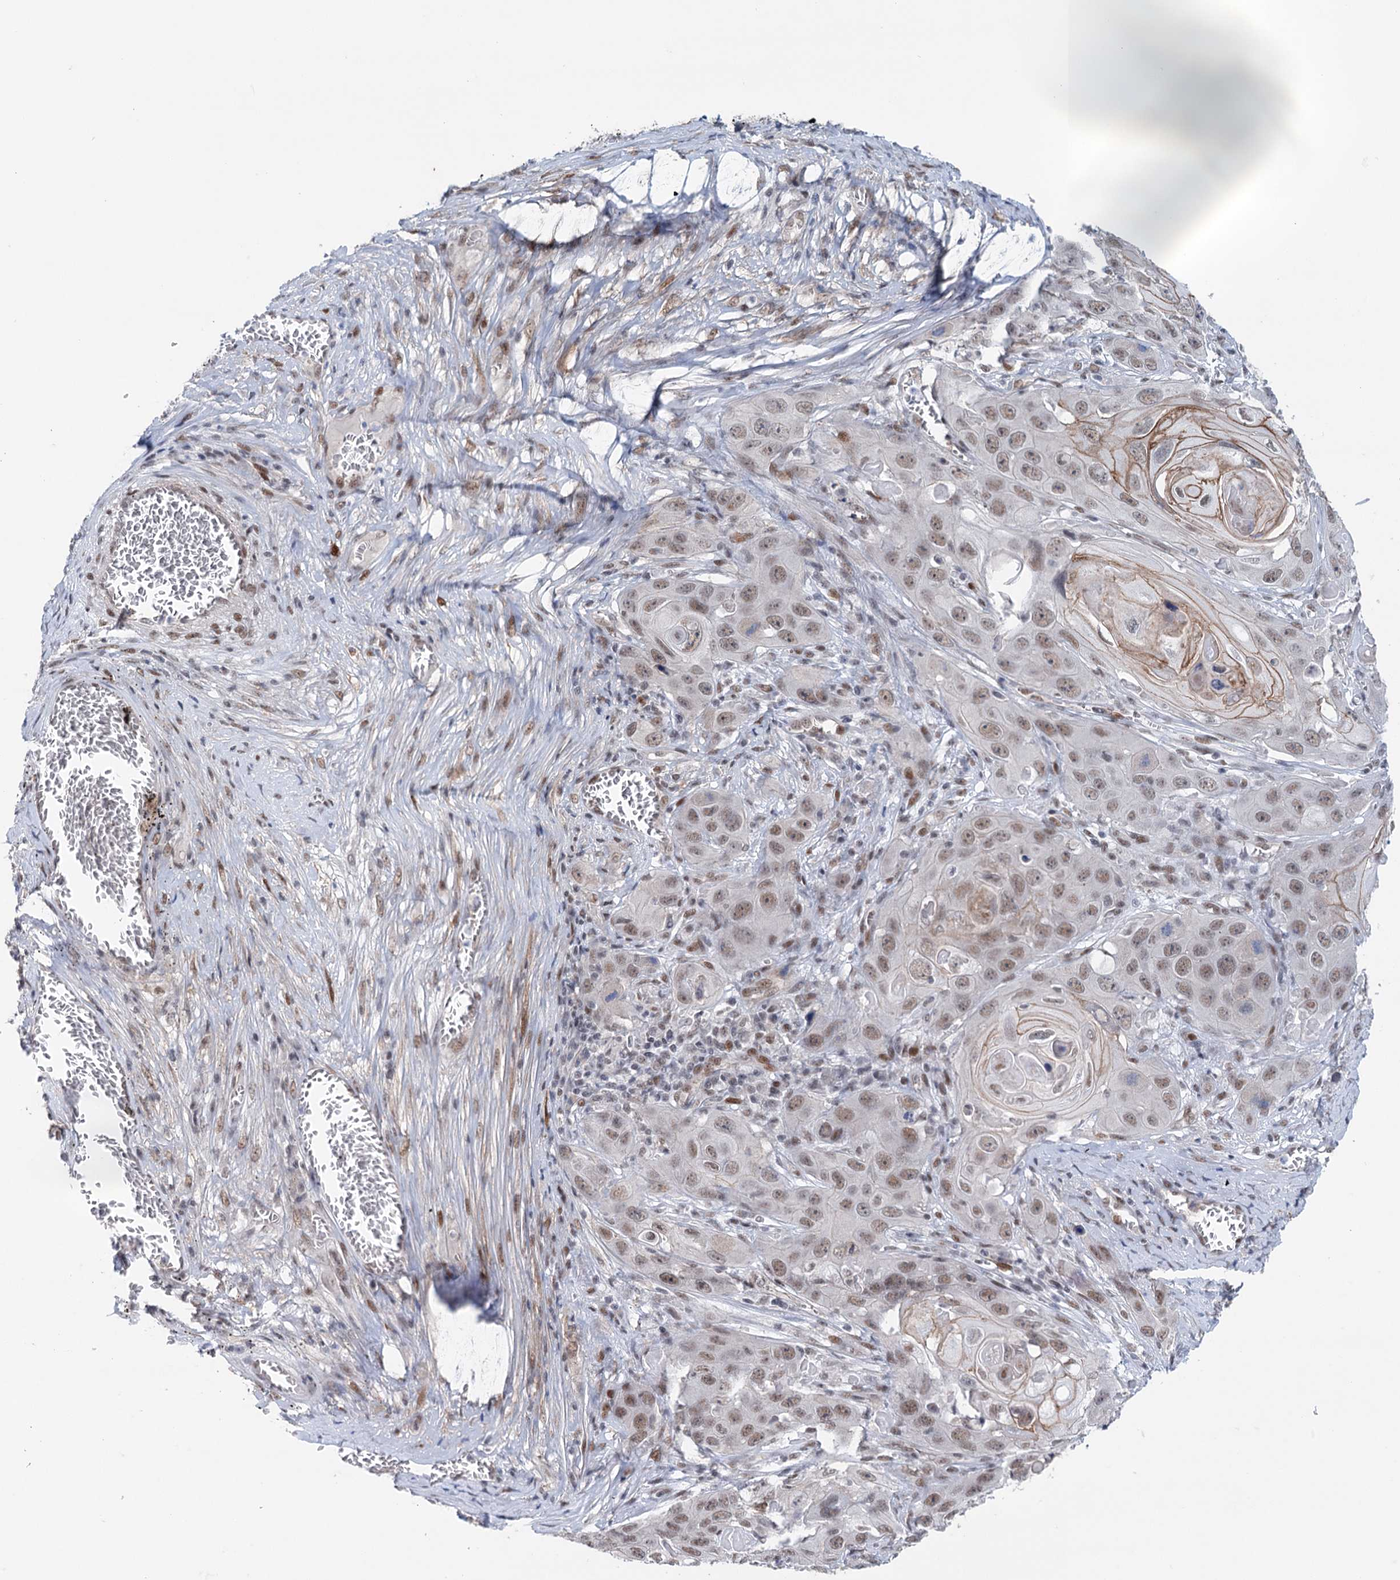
{"staining": {"intensity": "moderate", "quantity": "25%-75%", "location": "cytoplasmic/membranous,nuclear"}, "tissue": "skin cancer", "cell_type": "Tumor cells", "image_type": "cancer", "snomed": [{"axis": "morphology", "description": "Squamous cell carcinoma, NOS"}, {"axis": "topography", "description": "Skin"}], "caption": "Immunohistochemistry staining of skin cancer (squamous cell carcinoma), which reveals medium levels of moderate cytoplasmic/membranous and nuclear positivity in approximately 25%-75% of tumor cells indicating moderate cytoplasmic/membranous and nuclear protein staining. The staining was performed using DAB (3,3'-diaminobenzidine) (brown) for protein detection and nuclei were counterstained in hematoxylin (blue).", "gene": "FAM53A", "patient": {"sex": "male", "age": 55}}